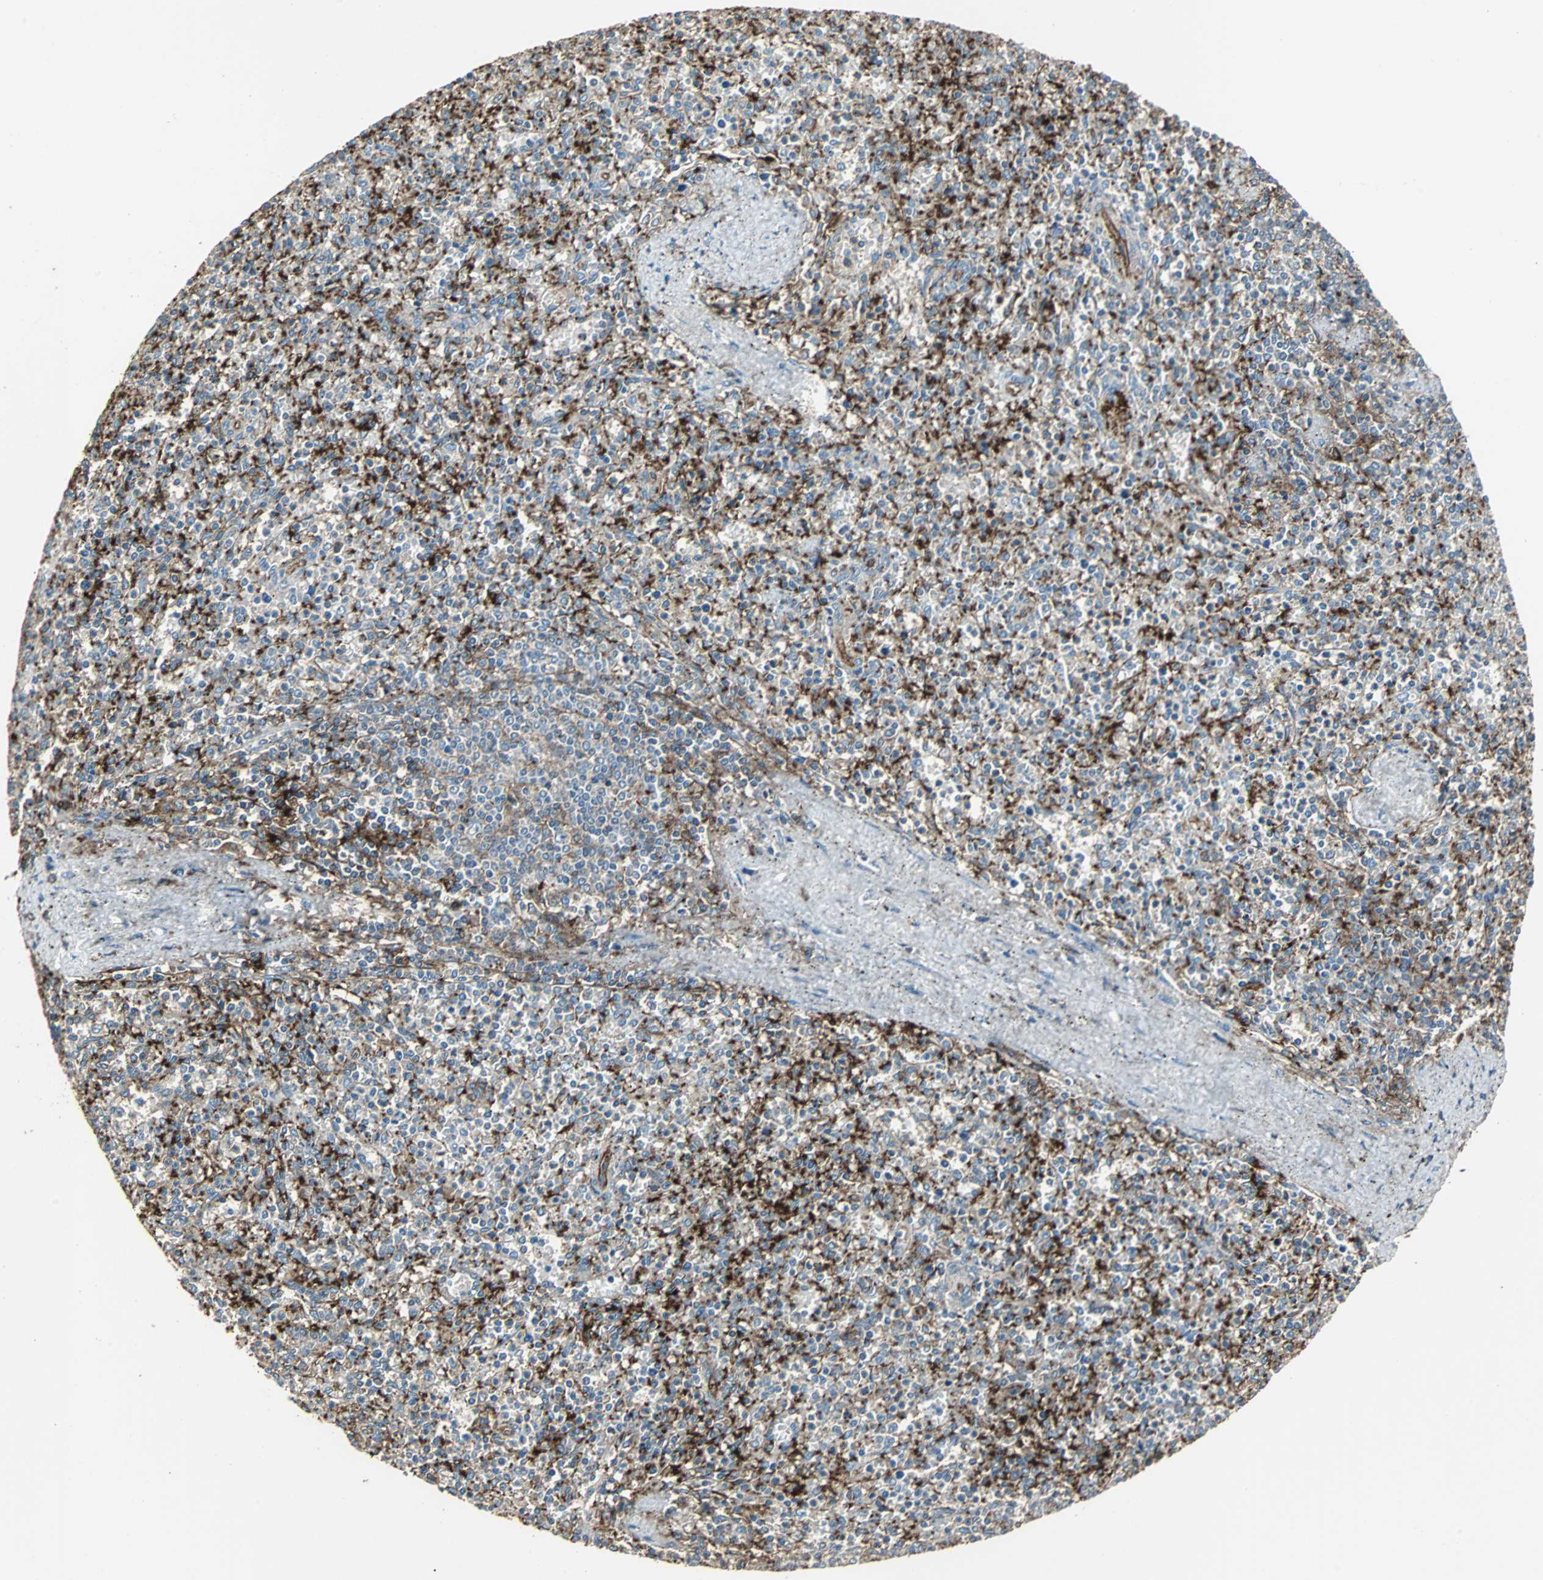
{"staining": {"intensity": "strong", "quantity": ">75%", "location": "cytoplasmic/membranous"}, "tissue": "spleen", "cell_type": "Cells in red pulp", "image_type": "normal", "snomed": [{"axis": "morphology", "description": "Normal tissue, NOS"}, {"axis": "topography", "description": "Spleen"}], "caption": "Spleen stained with immunohistochemistry exhibits strong cytoplasmic/membranous expression in about >75% of cells in red pulp.", "gene": "F11R", "patient": {"sex": "male", "age": 72}}